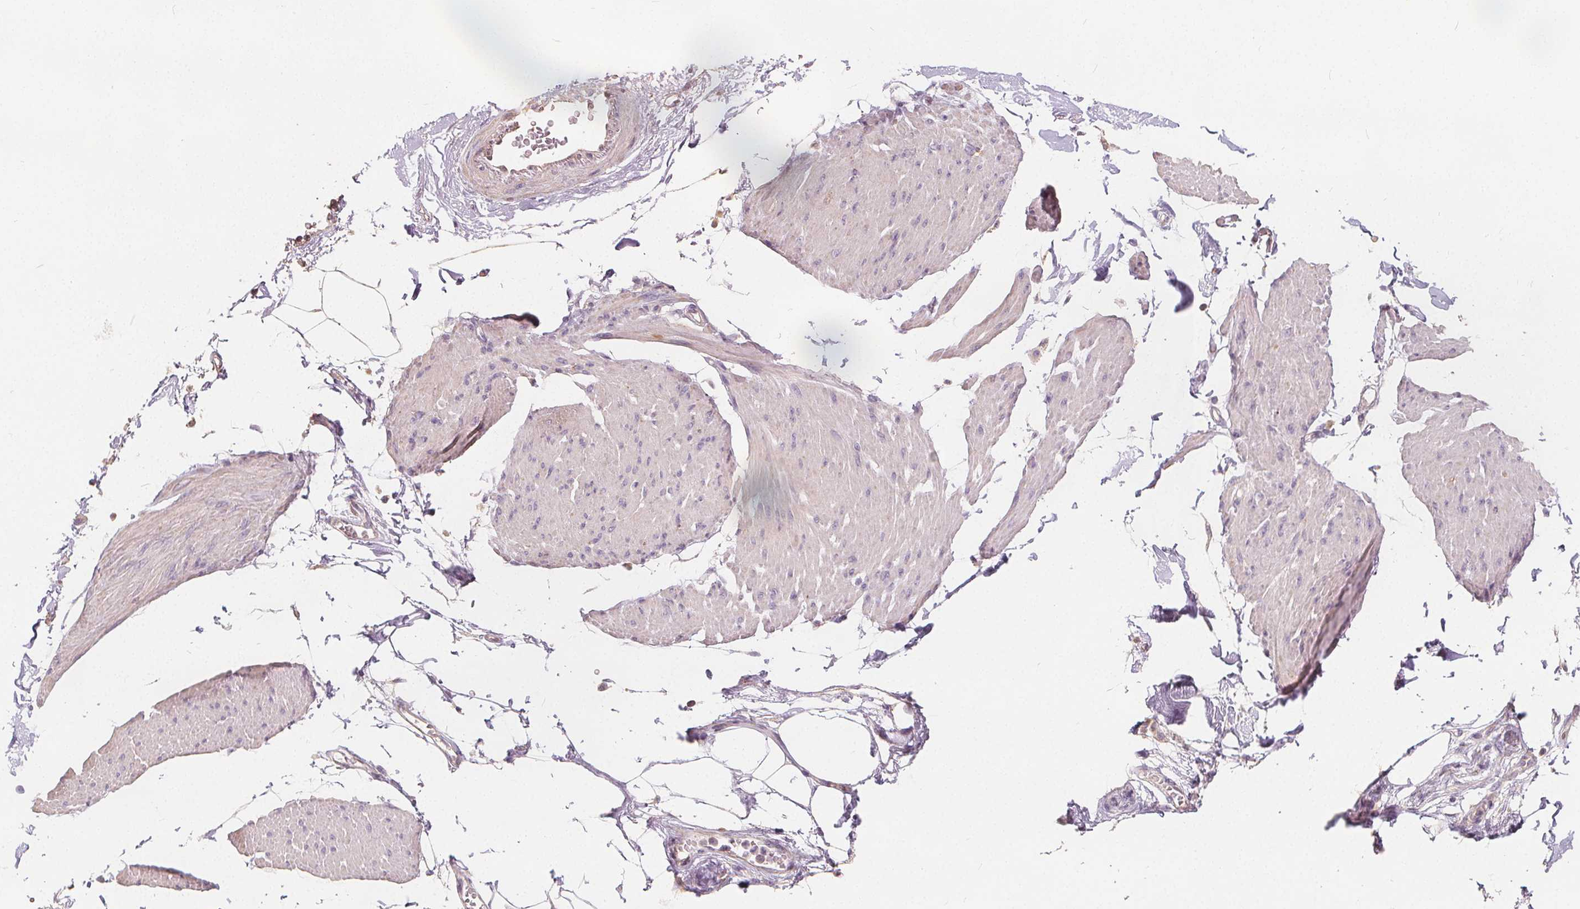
{"staining": {"intensity": "negative", "quantity": "none", "location": "none"}, "tissue": "smooth muscle", "cell_type": "Smooth muscle cells", "image_type": "normal", "snomed": [{"axis": "morphology", "description": "Normal tissue, NOS"}, {"axis": "topography", "description": "Adipose tissue"}, {"axis": "topography", "description": "Smooth muscle"}, {"axis": "topography", "description": "Peripheral nerve tissue"}], "caption": "Immunohistochemistry (IHC) photomicrograph of normal smooth muscle: smooth muscle stained with DAB reveals no significant protein staining in smooth muscle cells.", "gene": "DRC3", "patient": {"sex": "male", "age": 83}}